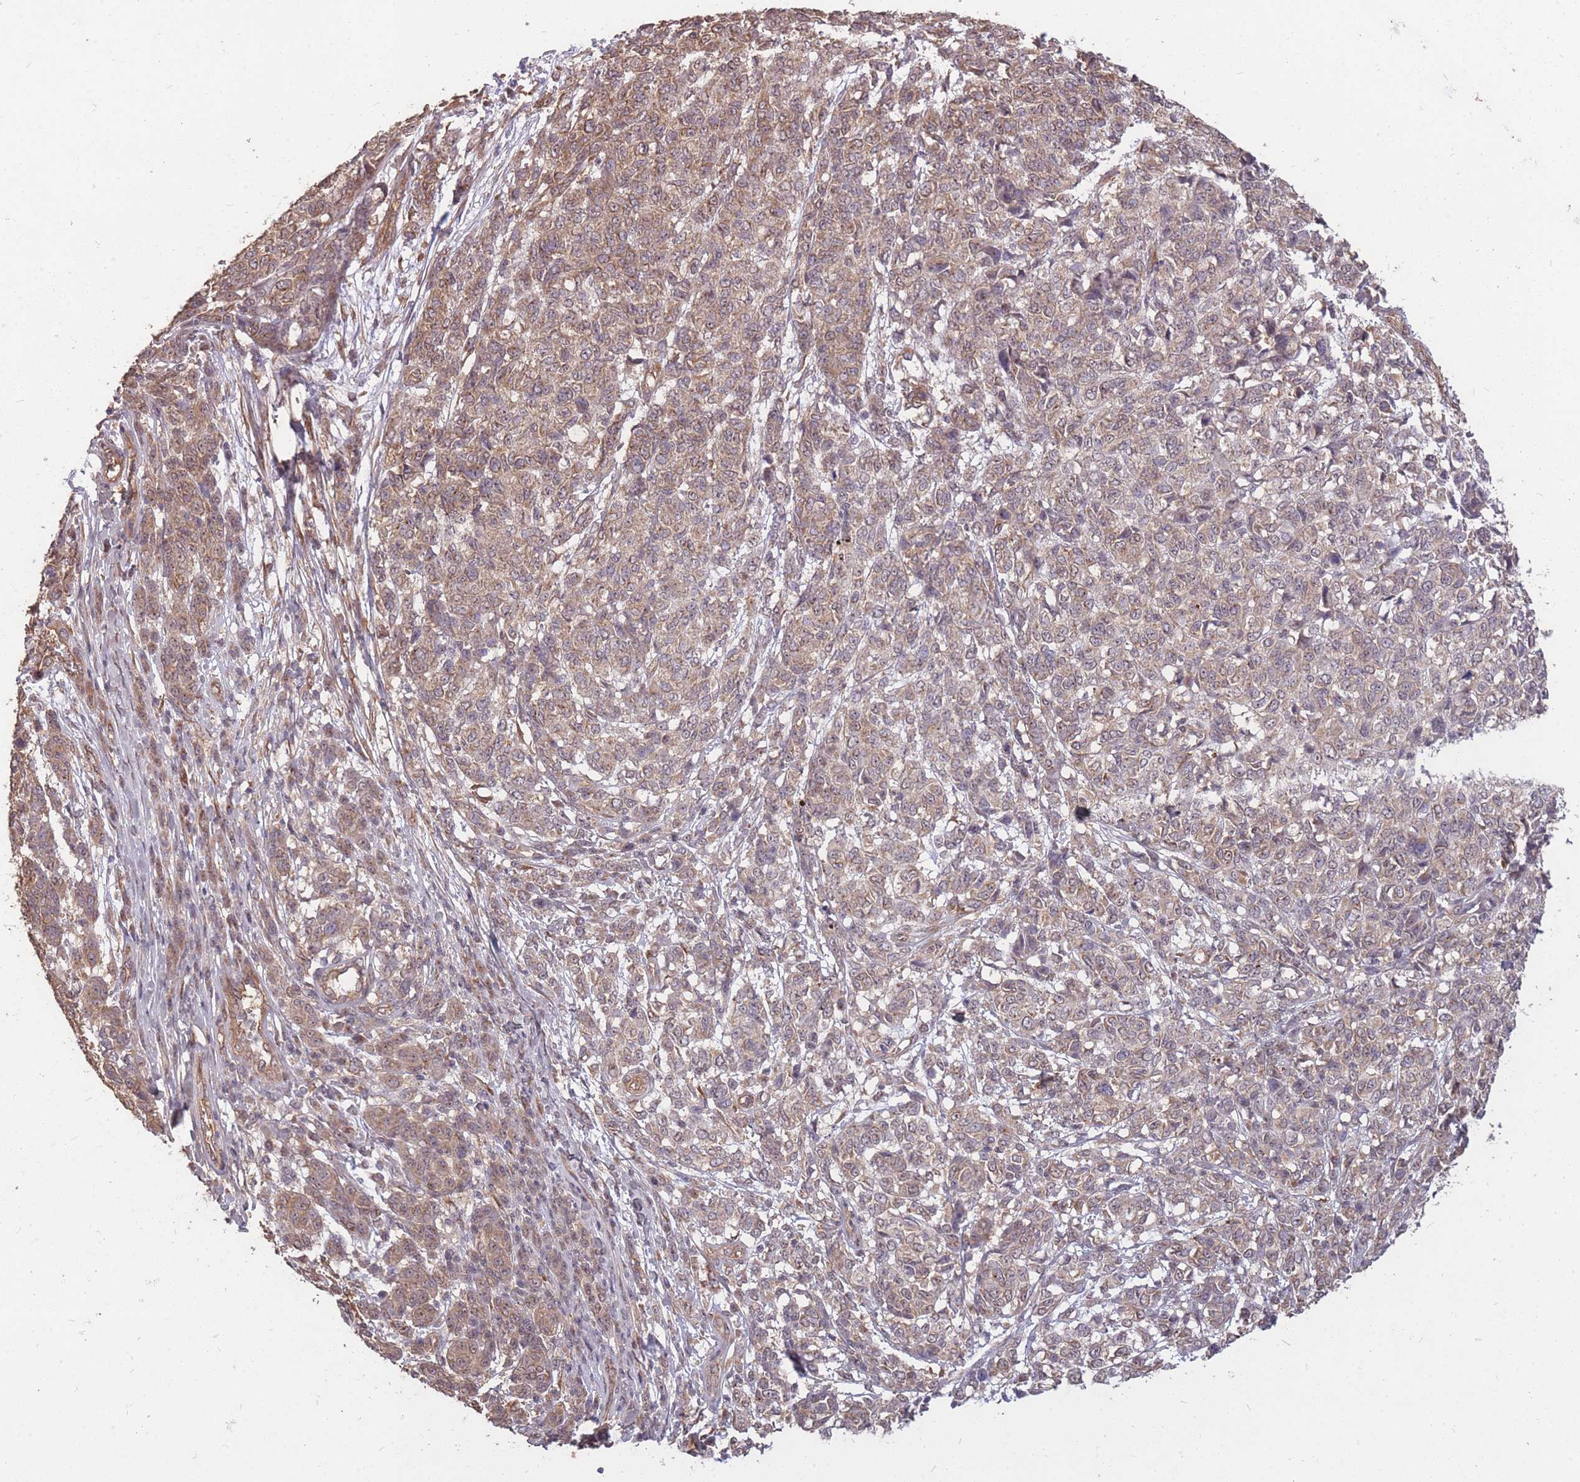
{"staining": {"intensity": "weak", "quantity": "25%-75%", "location": "cytoplasmic/membranous"}, "tissue": "melanoma", "cell_type": "Tumor cells", "image_type": "cancer", "snomed": [{"axis": "morphology", "description": "Malignant melanoma, NOS"}, {"axis": "topography", "description": "Skin"}], "caption": "This image reveals immunohistochemistry staining of malignant melanoma, with low weak cytoplasmic/membranous expression in approximately 25%-75% of tumor cells.", "gene": "DYNC1LI2", "patient": {"sex": "male", "age": 49}}